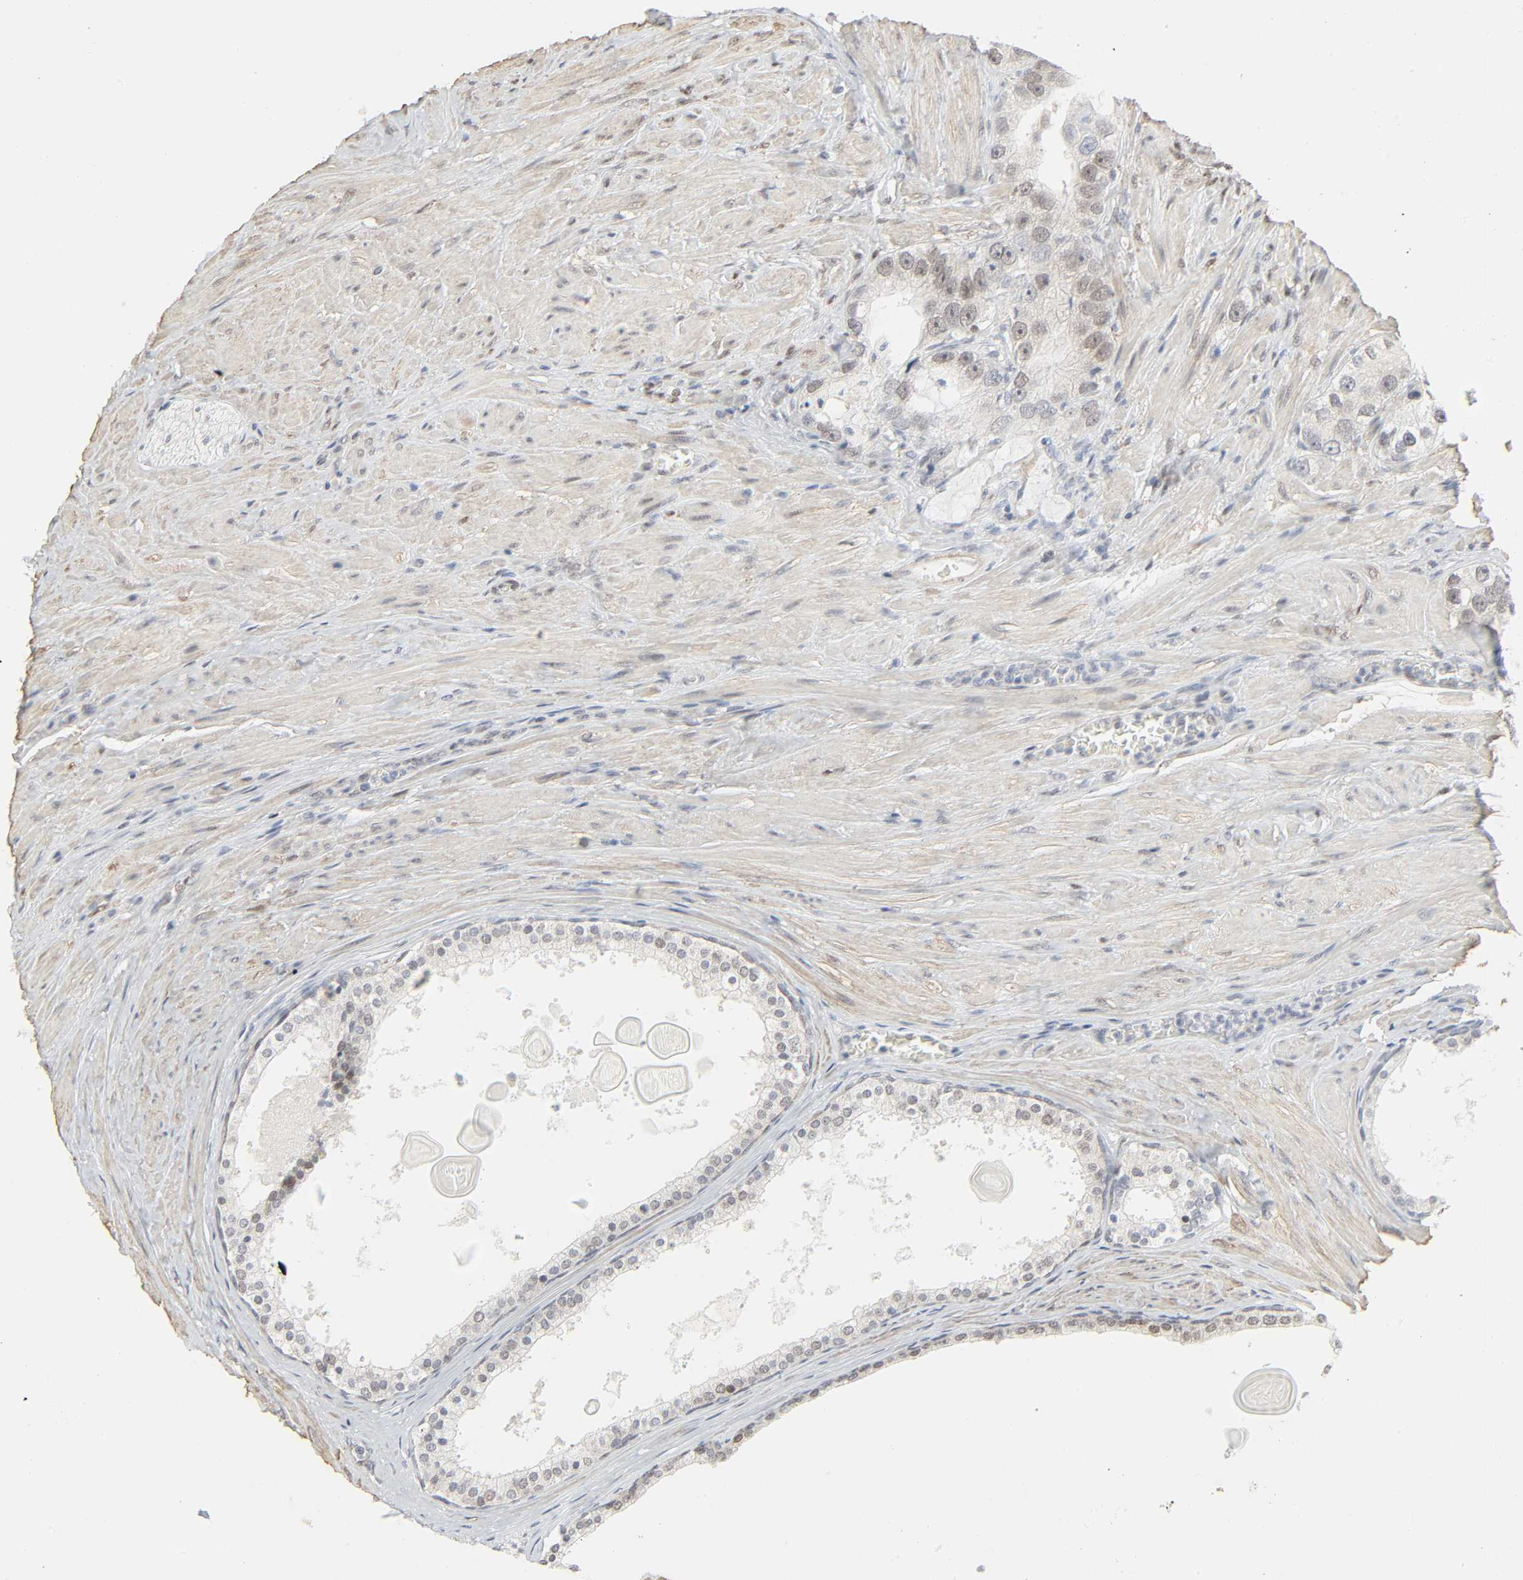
{"staining": {"intensity": "weak", "quantity": ">75%", "location": "cytoplasmic/membranous,nuclear"}, "tissue": "prostate cancer", "cell_type": "Tumor cells", "image_type": "cancer", "snomed": [{"axis": "morphology", "description": "Adenocarcinoma, High grade"}, {"axis": "topography", "description": "Prostate"}], "caption": "A low amount of weak cytoplasmic/membranous and nuclear expression is identified in about >75% of tumor cells in prostate high-grade adenocarcinoma tissue.", "gene": "ZBTB16", "patient": {"sex": "male", "age": 63}}